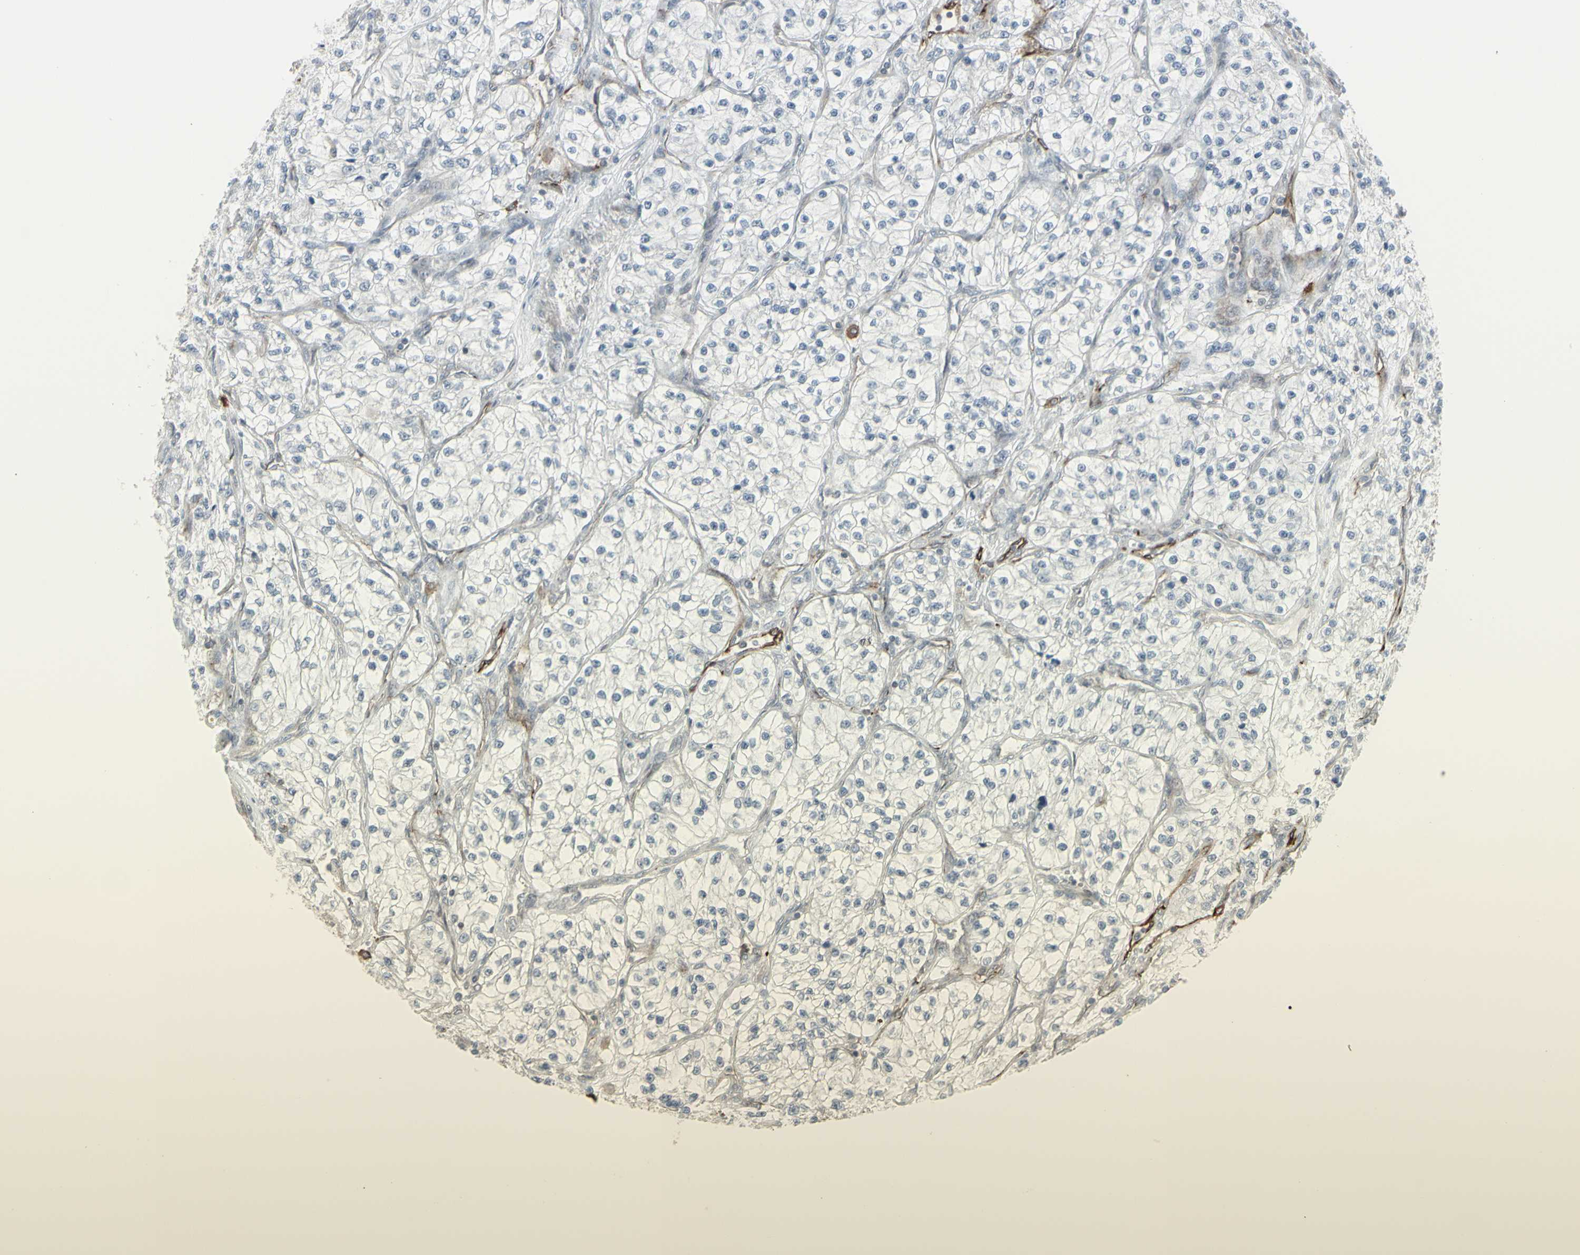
{"staining": {"intensity": "negative", "quantity": "none", "location": "none"}, "tissue": "renal cancer", "cell_type": "Tumor cells", "image_type": "cancer", "snomed": [{"axis": "morphology", "description": "Adenocarcinoma, NOS"}, {"axis": "topography", "description": "Kidney"}], "caption": "Tumor cells show no significant protein positivity in renal adenocarcinoma.", "gene": "DTX3L", "patient": {"sex": "female", "age": 57}}